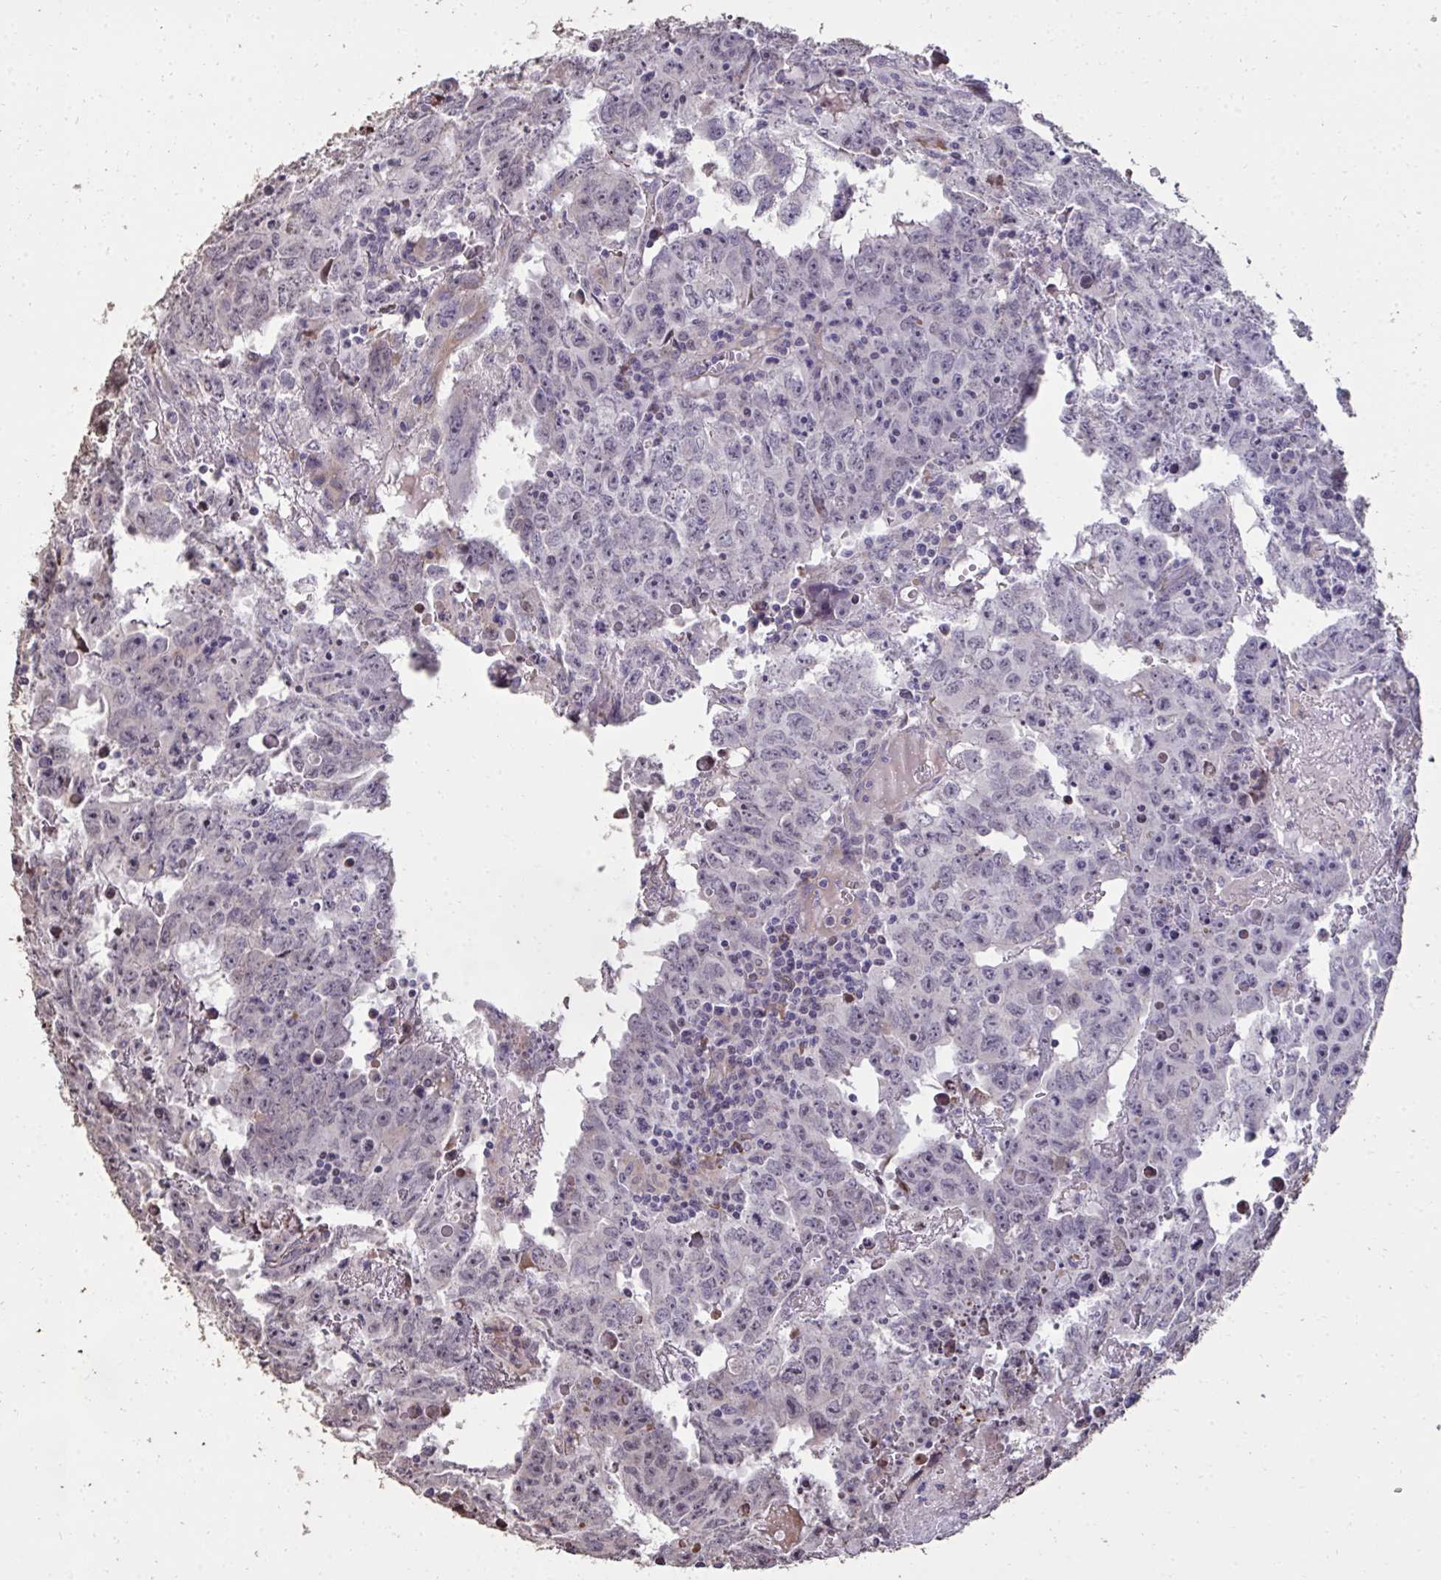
{"staining": {"intensity": "negative", "quantity": "none", "location": "none"}, "tissue": "testis cancer", "cell_type": "Tumor cells", "image_type": "cancer", "snomed": [{"axis": "morphology", "description": "Carcinoma, Embryonal, NOS"}, {"axis": "topography", "description": "Testis"}], "caption": "The micrograph shows no staining of tumor cells in testis cancer (embryonal carcinoma). (Brightfield microscopy of DAB IHC at high magnification).", "gene": "FIBCD1", "patient": {"sex": "male", "age": 22}}